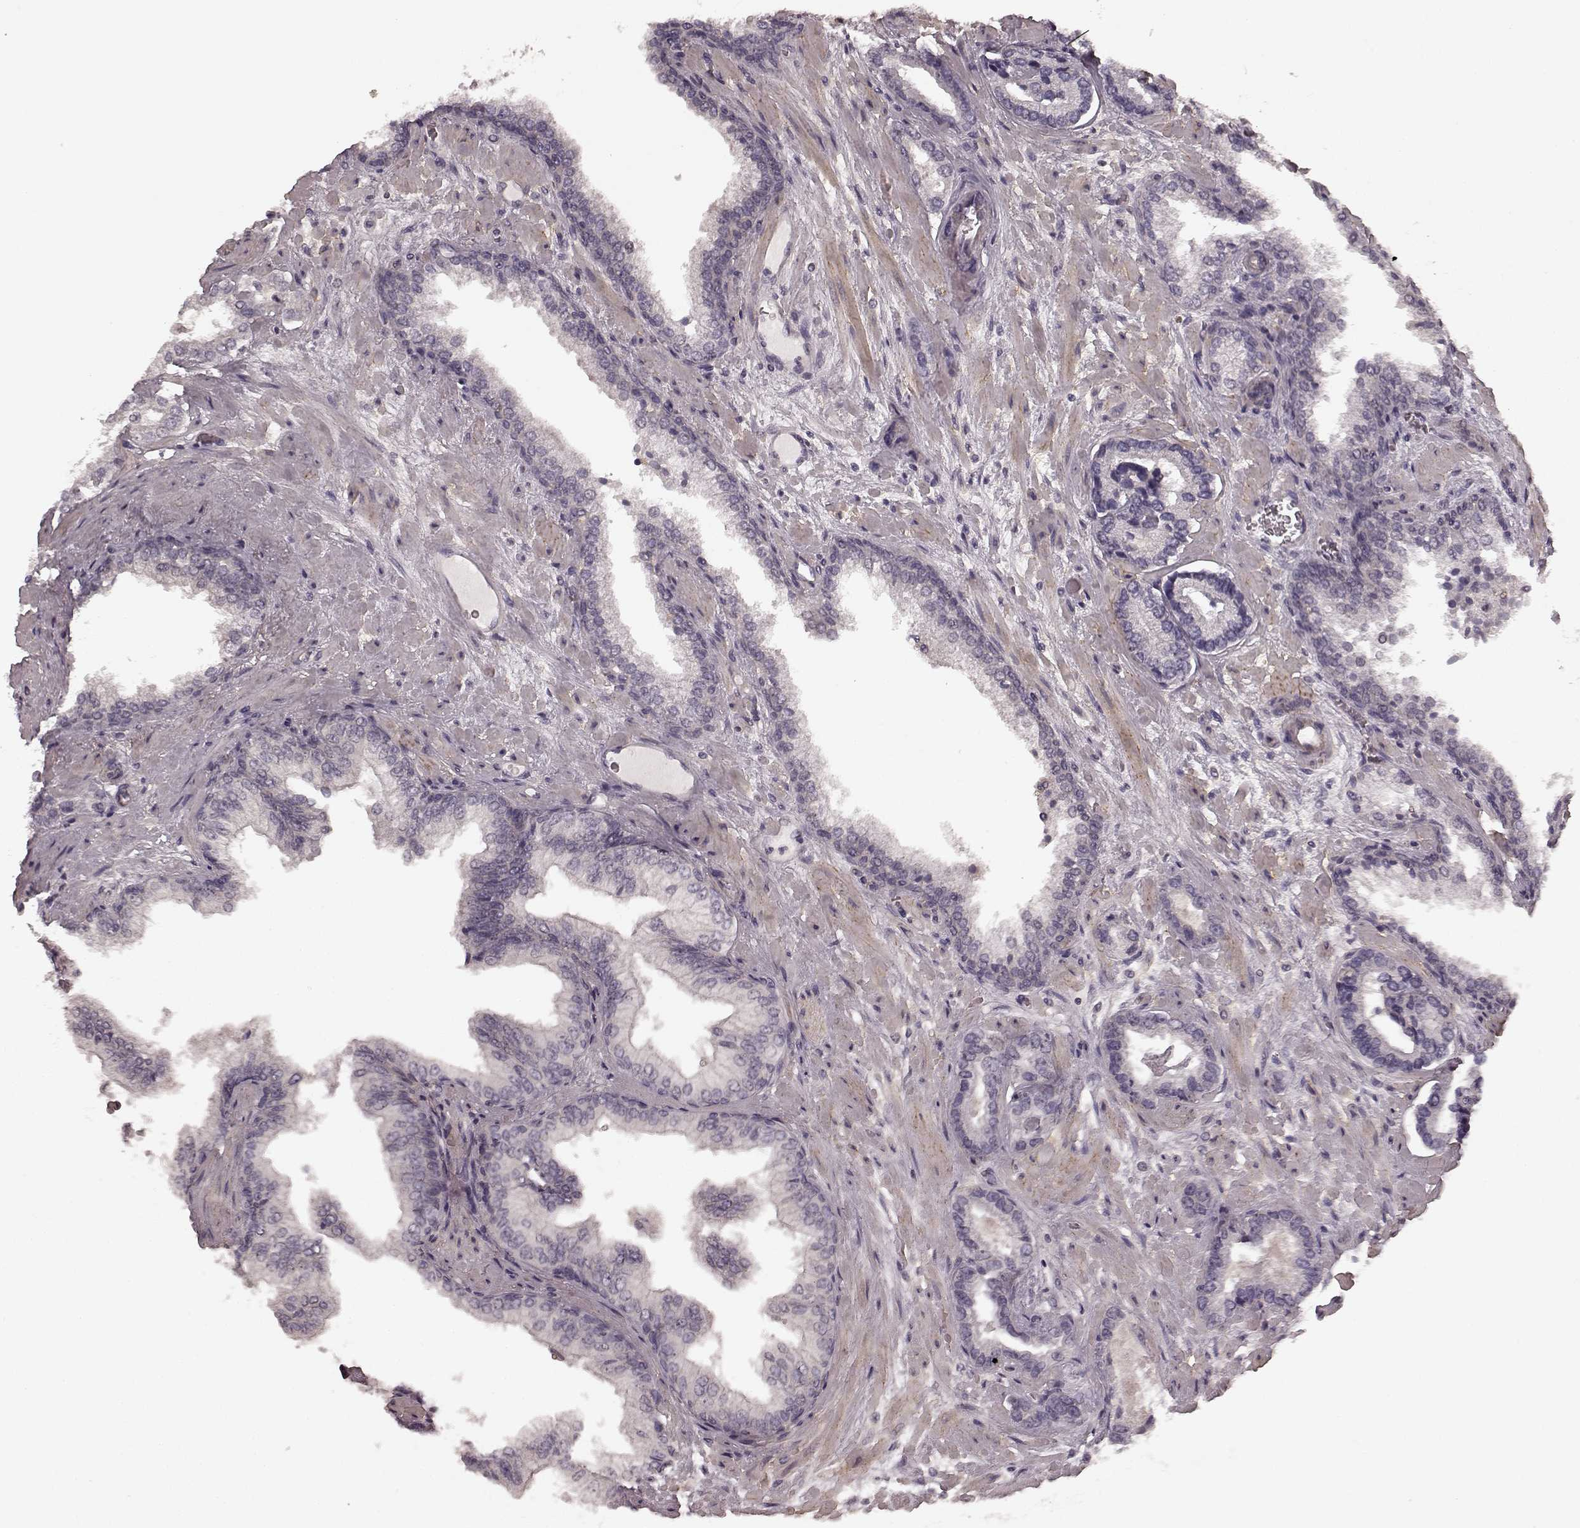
{"staining": {"intensity": "negative", "quantity": "none", "location": "none"}, "tissue": "prostate cancer", "cell_type": "Tumor cells", "image_type": "cancer", "snomed": [{"axis": "morphology", "description": "Adenocarcinoma, Low grade"}, {"axis": "topography", "description": "Prostate"}], "caption": "Prostate cancer was stained to show a protein in brown. There is no significant expression in tumor cells. Nuclei are stained in blue.", "gene": "PRKCE", "patient": {"sex": "male", "age": 61}}